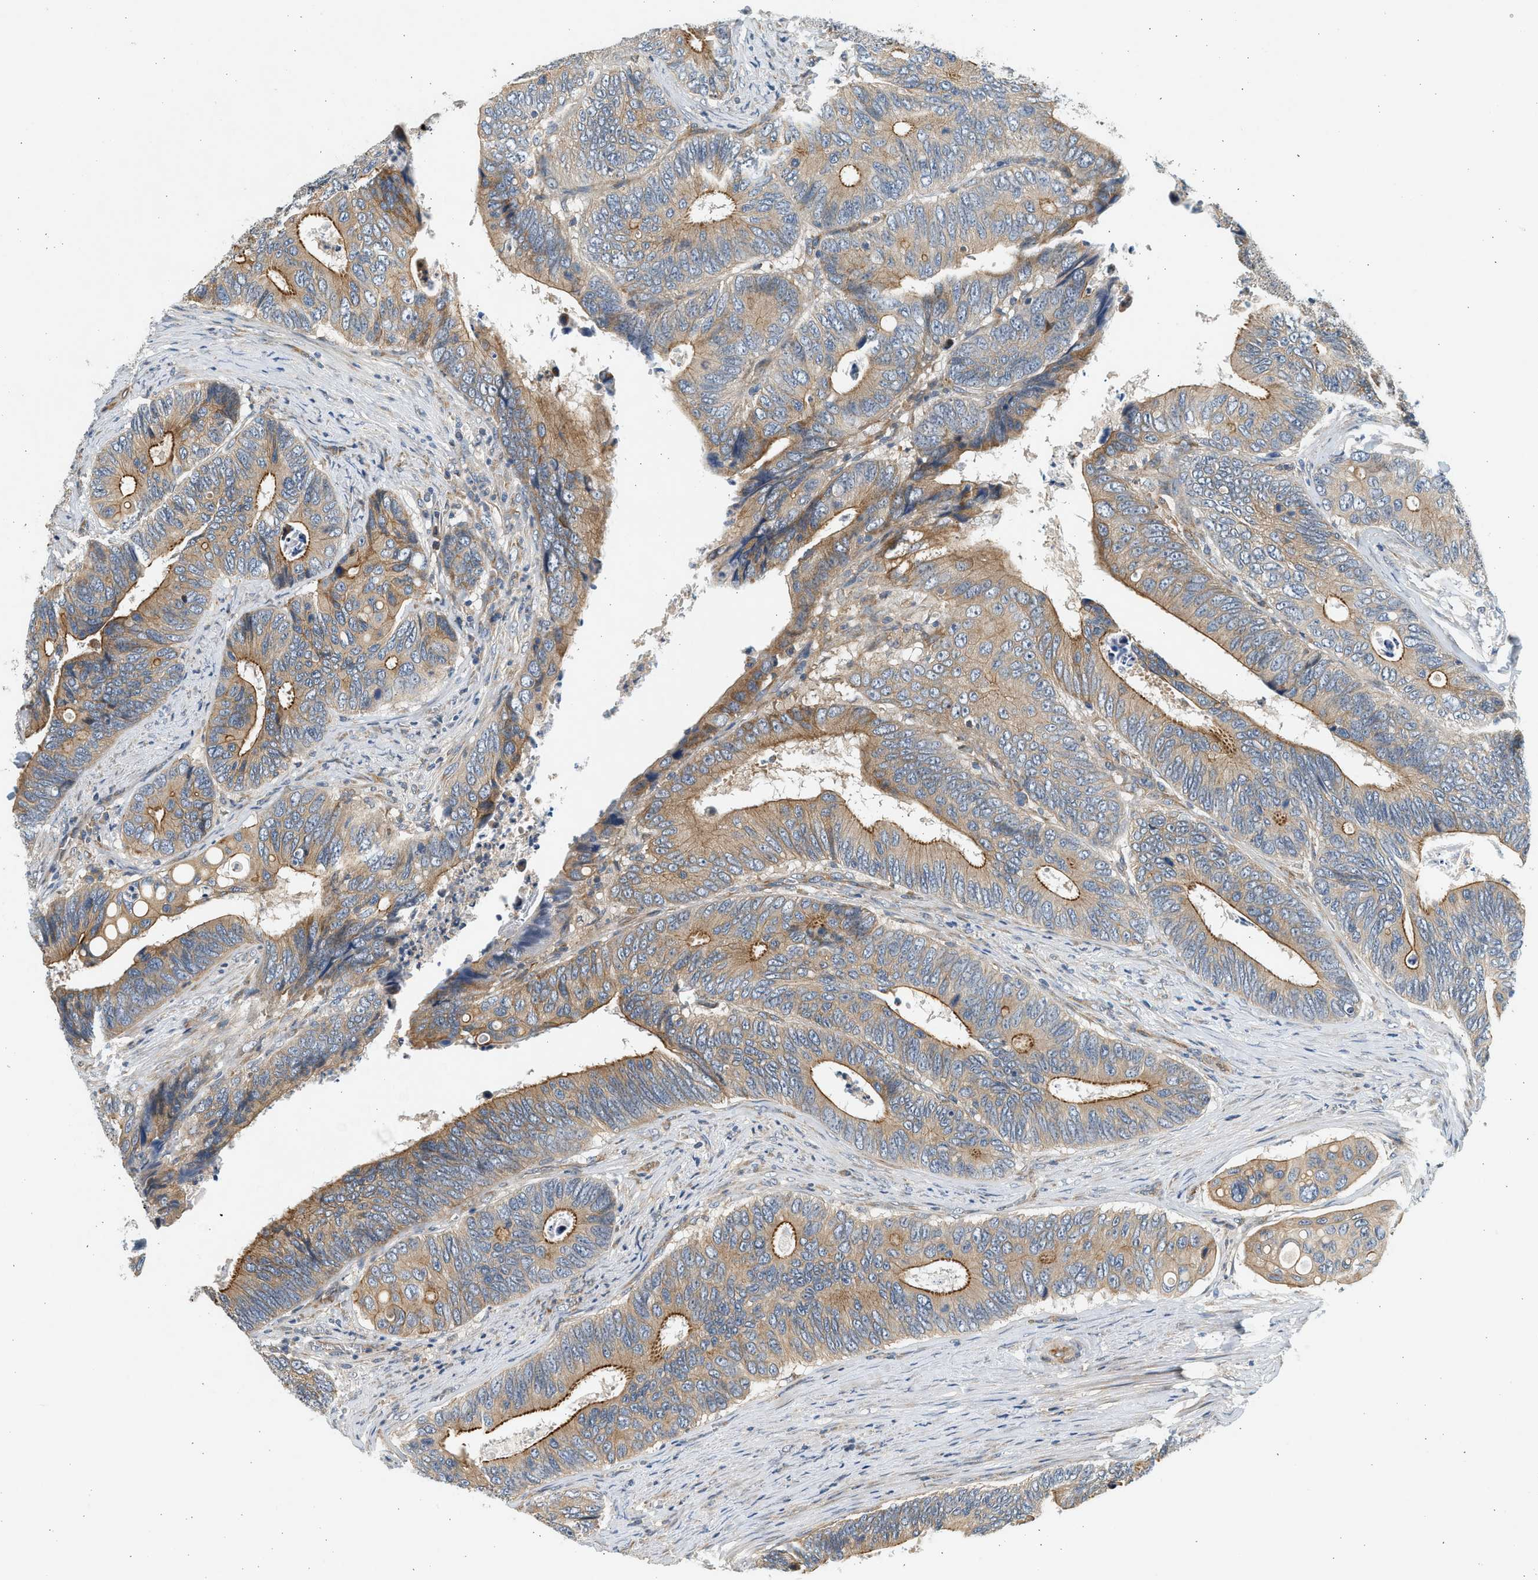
{"staining": {"intensity": "moderate", "quantity": ">75%", "location": "cytoplasmic/membranous"}, "tissue": "colorectal cancer", "cell_type": "Tumor cells", "image_type": "cancer", "snomed": [{"axis": "morphology", "description": "Inflammation, NOS"}, {"axis": "morphology", "description": "Adenocarcinoma, NOS"}, {"axis": "topography", "description": "Colon"}], "caption": "Immunohistochemistry (IHC) (DAB (3,3'-diaminobenzidine)) staining of colorectal cancer shows moderate cytoplasmic/membranous protein positivity in approximately >75% of tumor cells.", "gene": "KDELR2", "patient": {"sex": "male", "age": 72}}